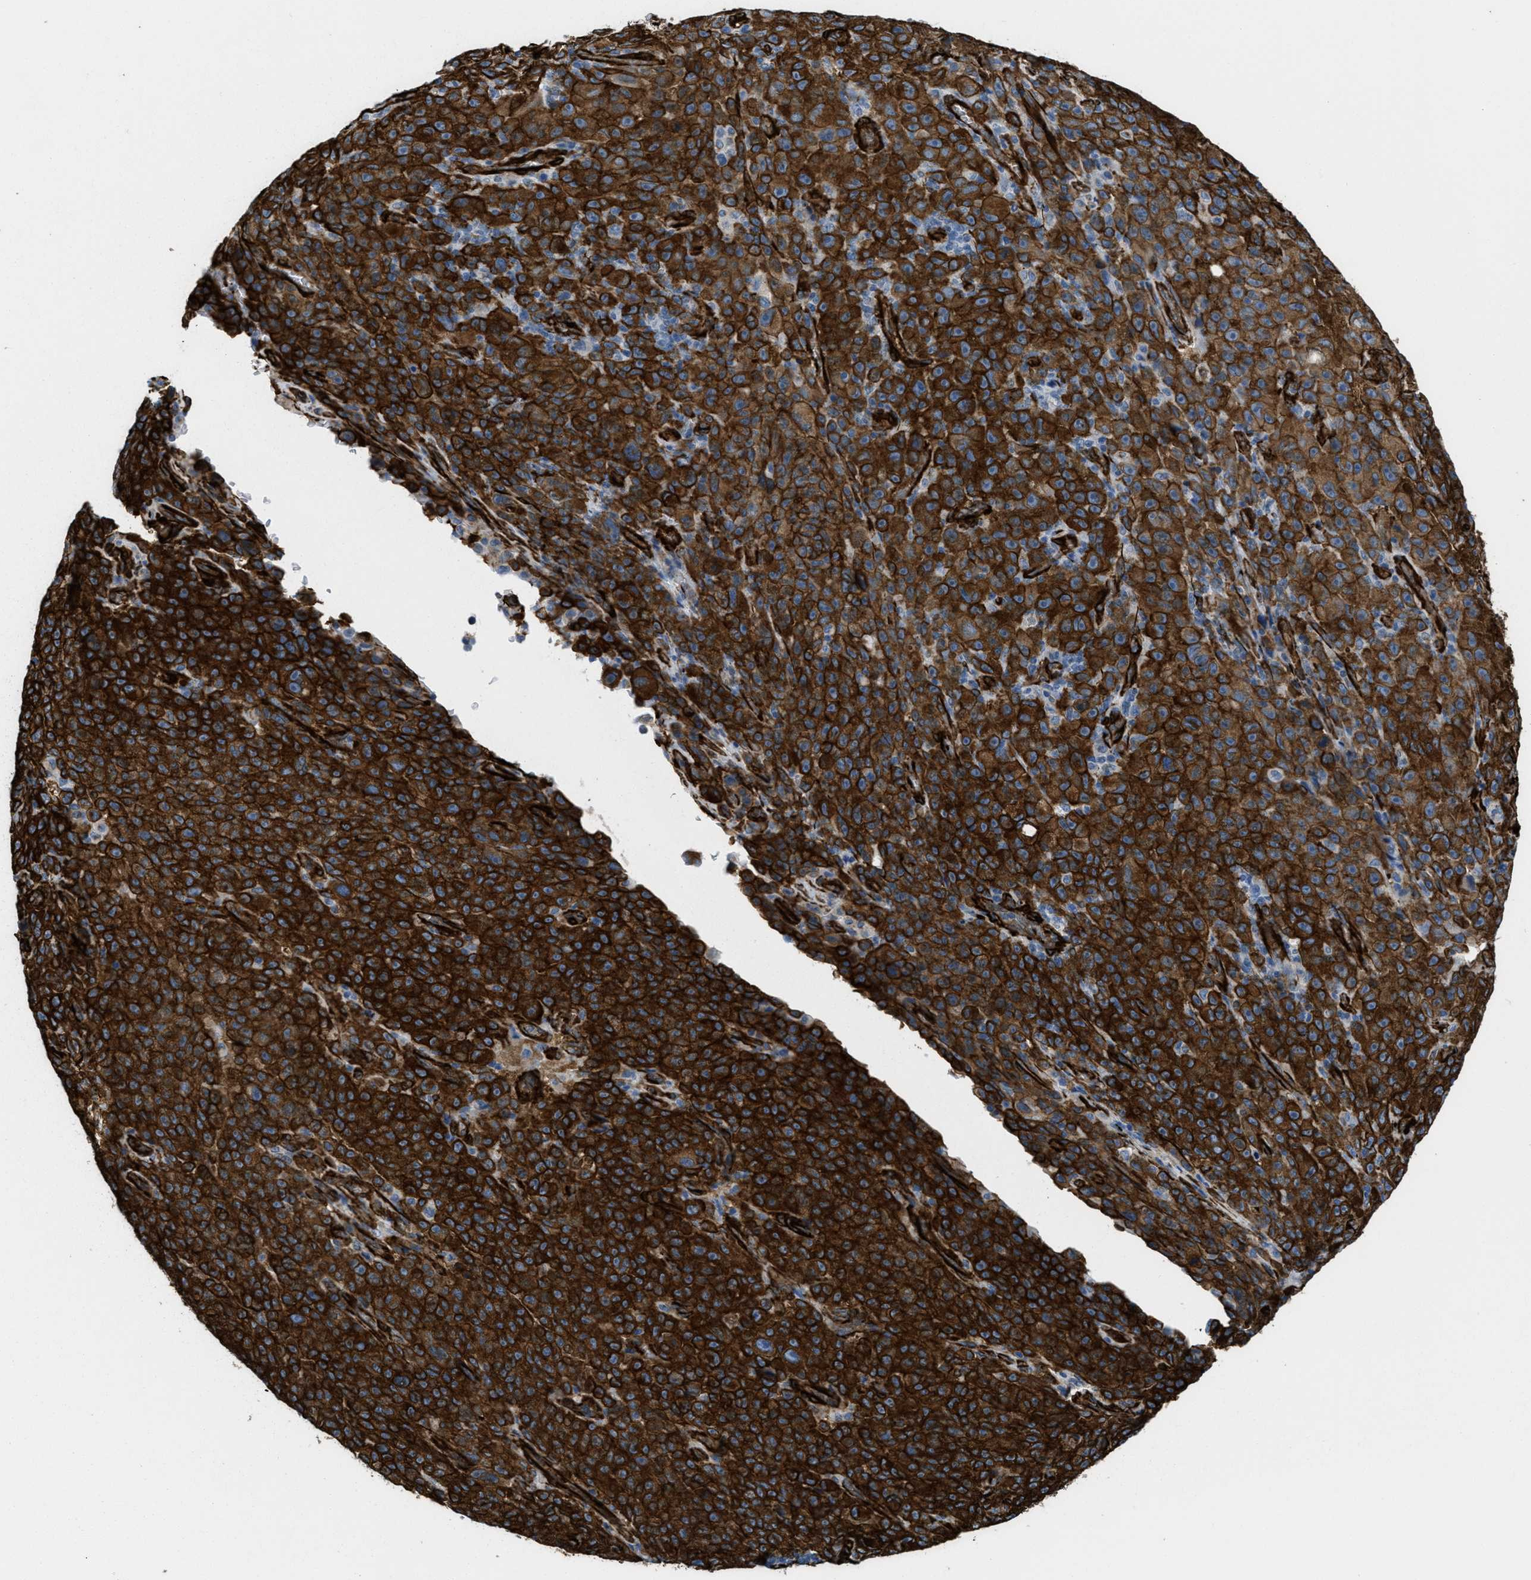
{"staining": {"intensity": "strong", "quantity": ">75%", "location": "cytoplasmic/membranous"}, "tissue": "melanoma", "cell_type": "Tumor cells", "image_type": "cancer", "snomed": [{"axis": "morphology", "description": "Malignant melanoma, NOS"}, {"axis": "topography", "description": "Skin"}], "caption": "Brown immunohistochemical staining in human melanoma shows strong cytoplasmic/membranous staining in approximately >75% of tumor cells.", "gene": "CALD1", "patient": {"sex": "female", "age": 82}}